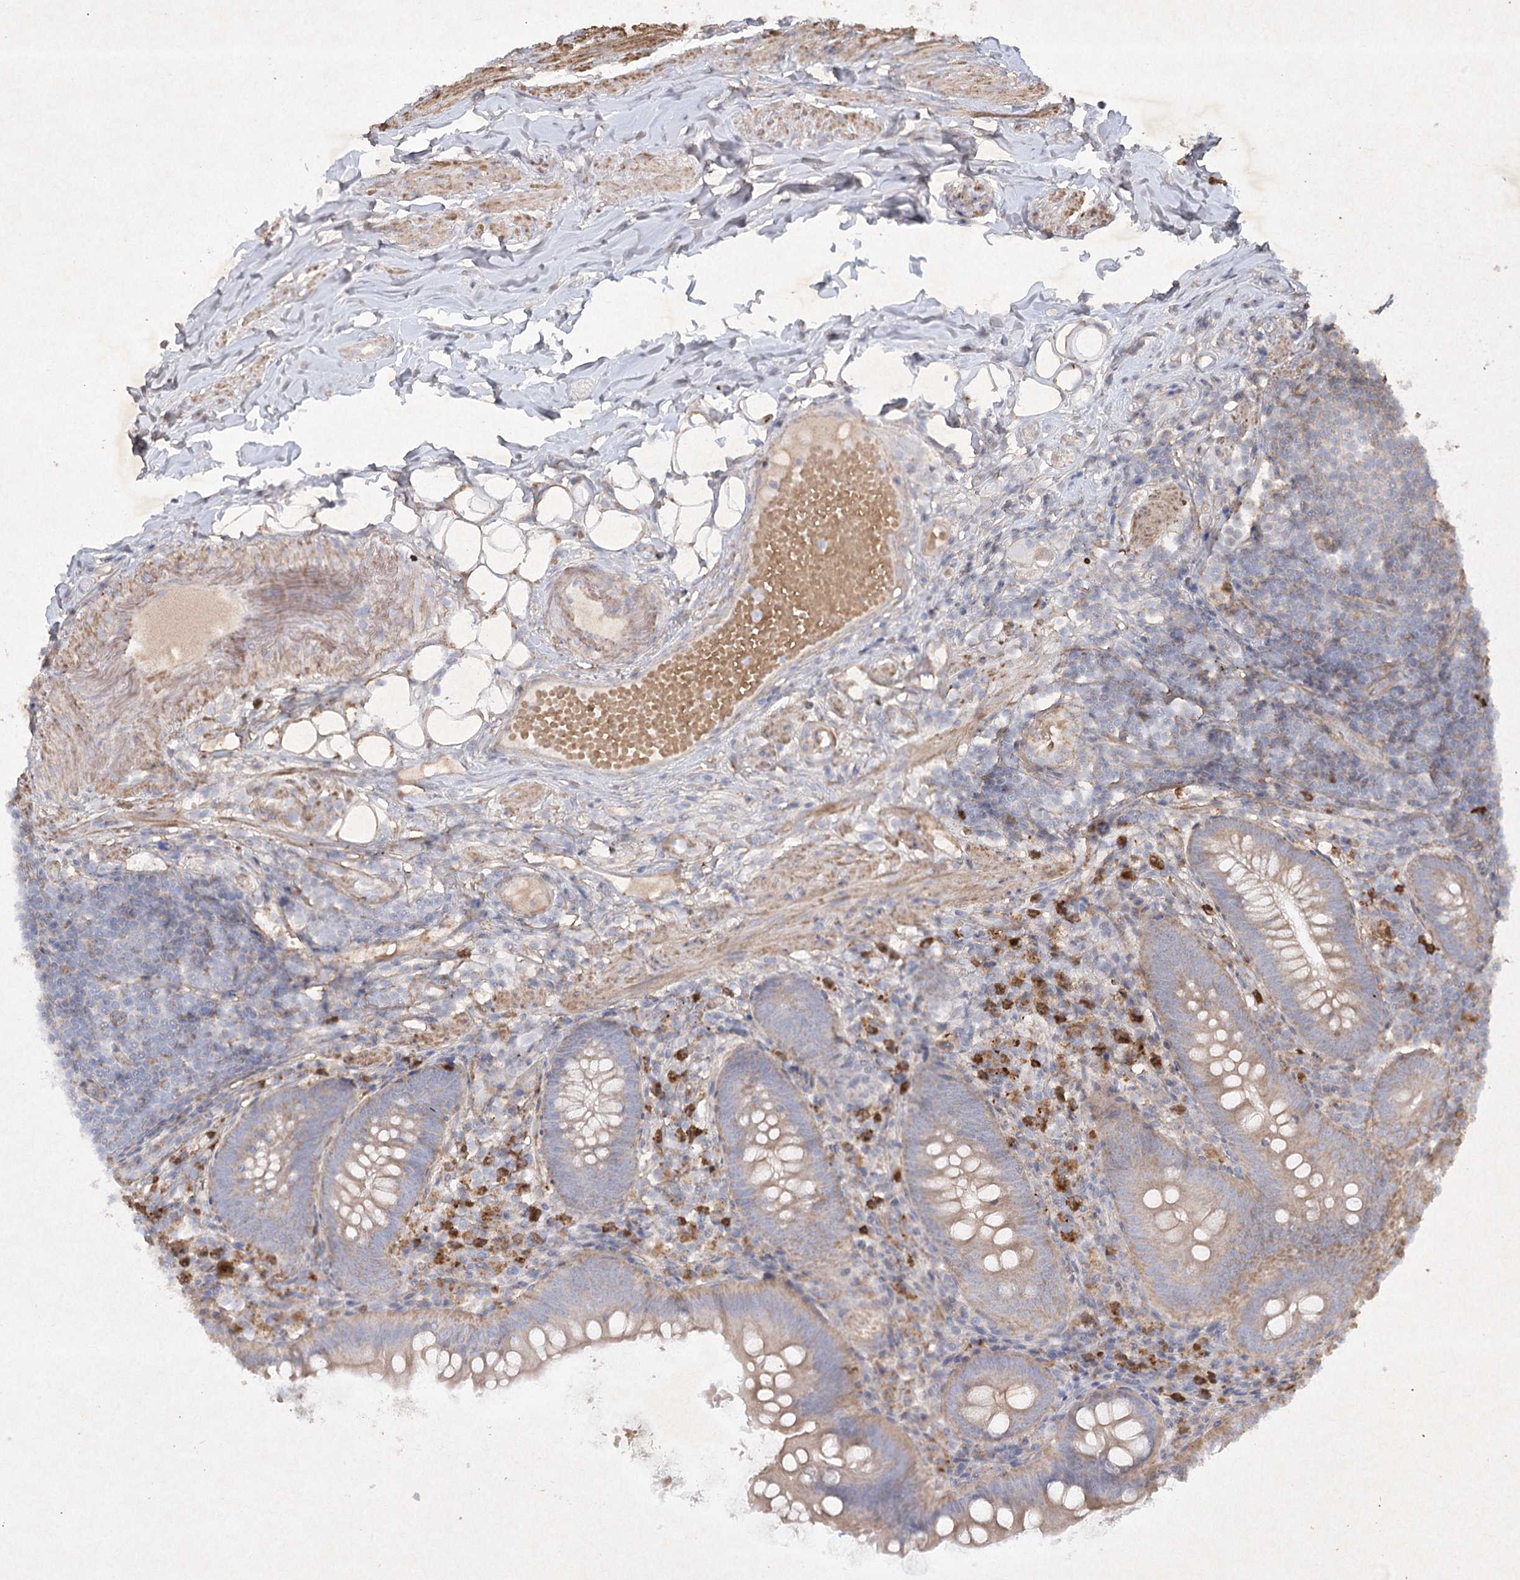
{"staining": {"intensity": "moderate", "quantity": ">75%", "location": "cytoplasmic/membranous"}, "tissue": "appendix", "cell_type": "Glandular cells", "image_type": "normal", "snomed": [{"axis": "morphology", "description": "Normal tissue, NOS"}, {"axis": "topography", "description": "Appendix"}], "caption": "Immunohistochemical staining of unremarkable appendix shows >75% levels of moderate cytoplasmic/membranous protein positivity in approximately >75% of glandular cells.", "gene": "ARL13A", "patient": {"sex": "female", "age": 62}}